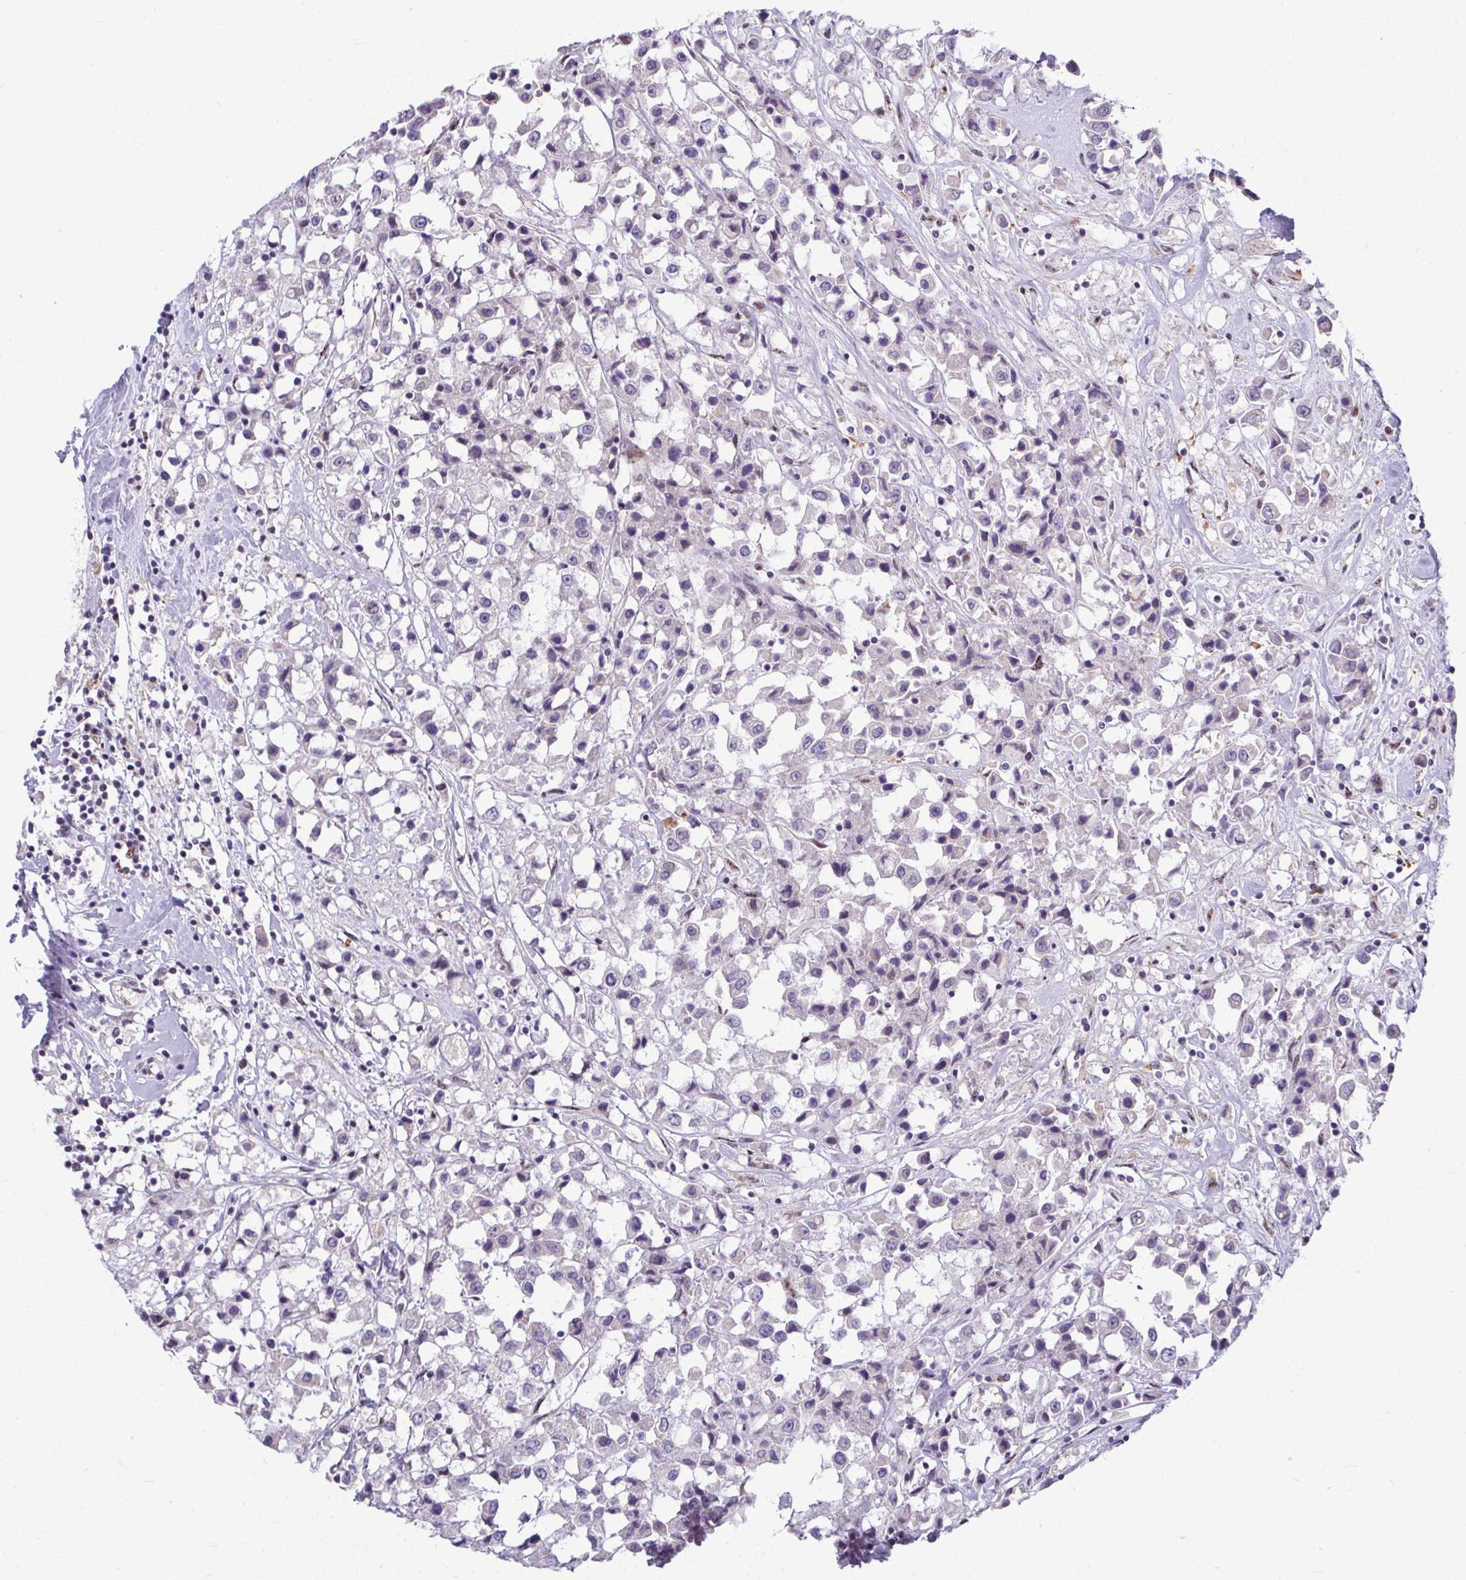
{"staining": {"intensity": "negative", "quantity": "none", "location": "none"}, "tissue": "breast cancer", "cell_type": "Tumor cells", "image_type": "cancer", "snomed": [{"axis": "morphology", "description": "Duct carcinoma"}, {"axis": "topography", "description": "Breast"}], "caption": "Tumor cells are negative for brown protein staining in infiltrating ductal carcinoma (breast).", "gene": "ODF1", "patient": {"sex": "female", "age": 61}}